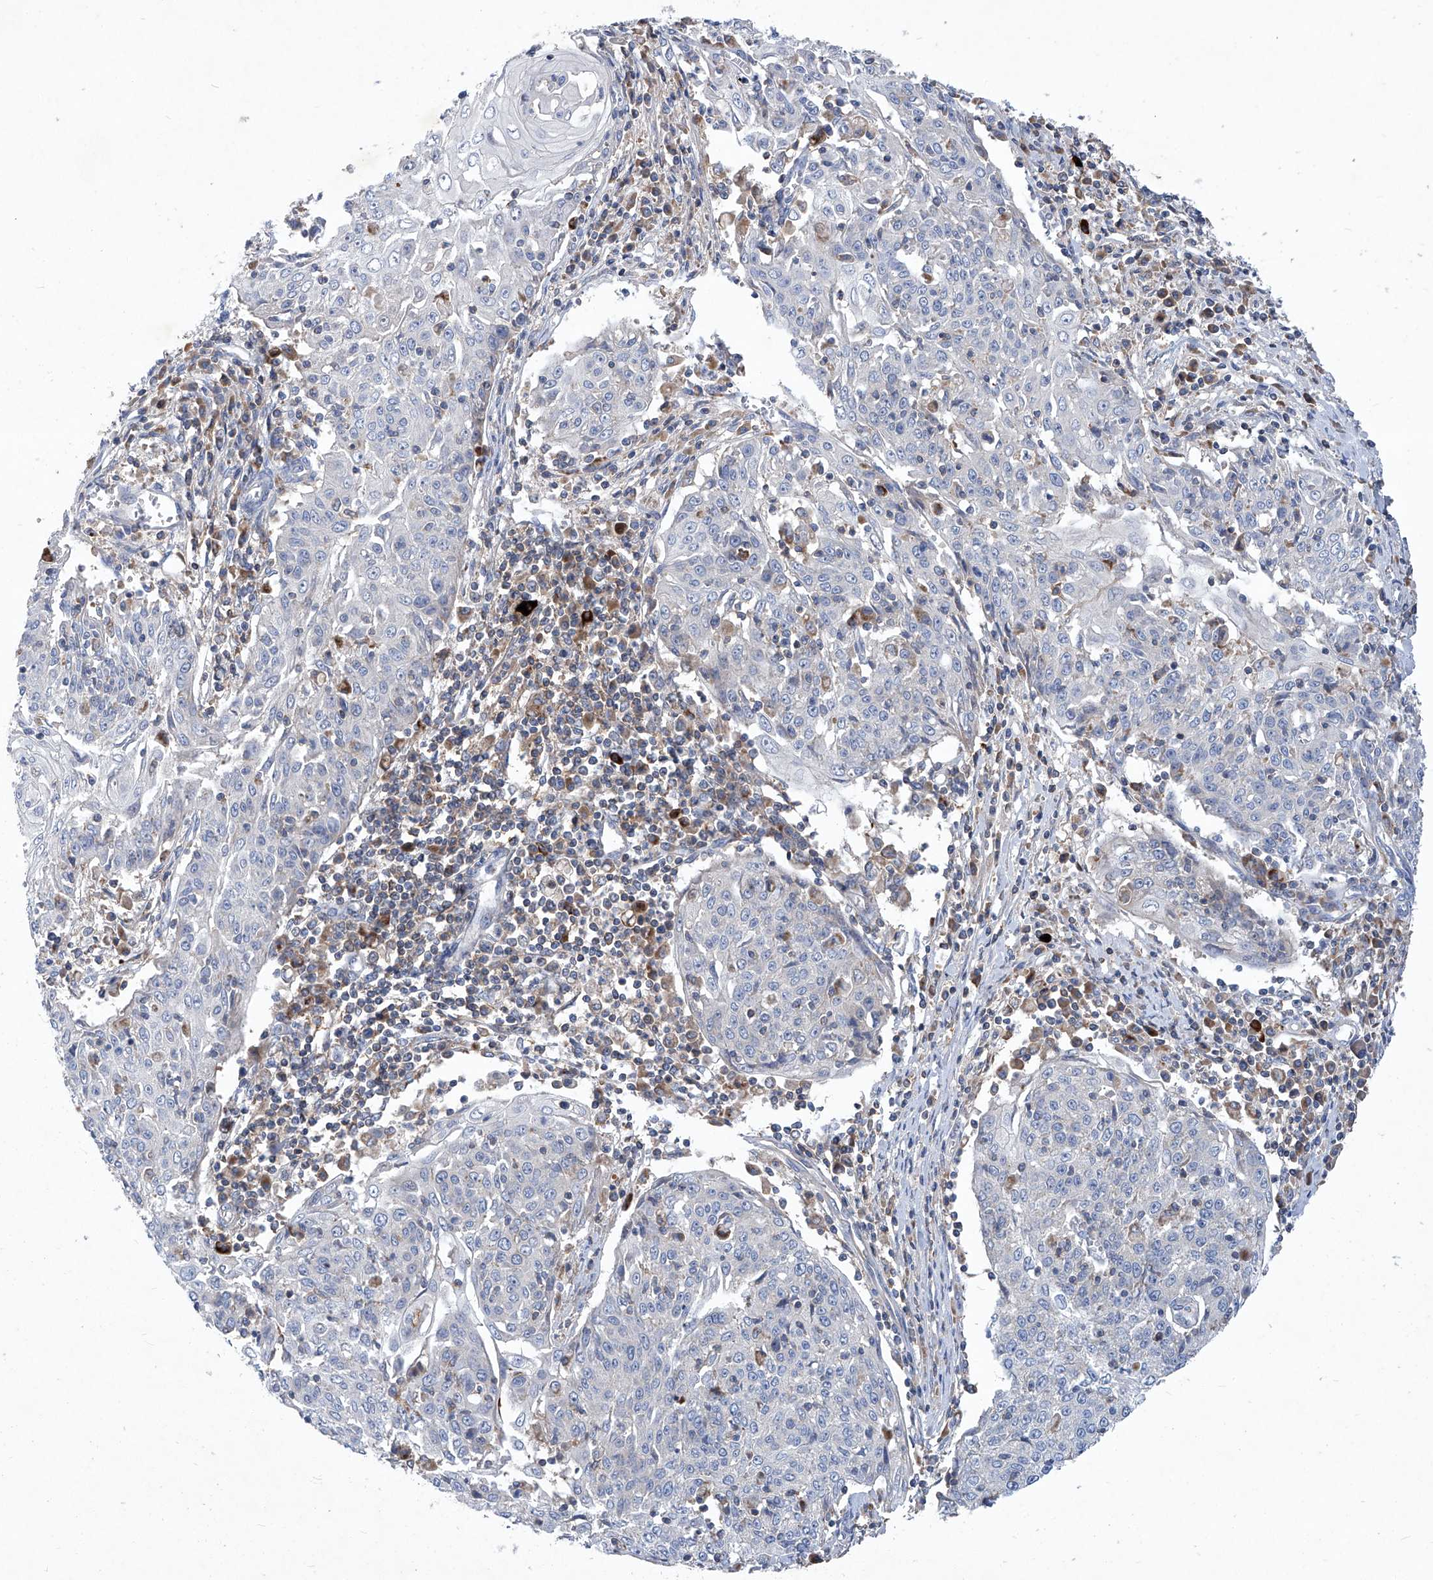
{"staining": {"intensity": "negative", "quantity": "none", "location": "none"}, "tissue": "cervical cancer", "cell_type": "Tumor cells", "image_type": "cancer", "snomed": [{"axis": "morphology", "description": "Squamous cell carcinoma, NOS"}, {"axis": "topography", "description": "Cervix"}], "caption": "IHC image of neoplastic tissue: cervical squamous cell carcinoma stained with DAB displays no significant protein expression in tumor cells.", "gene": "EPHA8", "patient": {"sex": "female", "age": 48}}